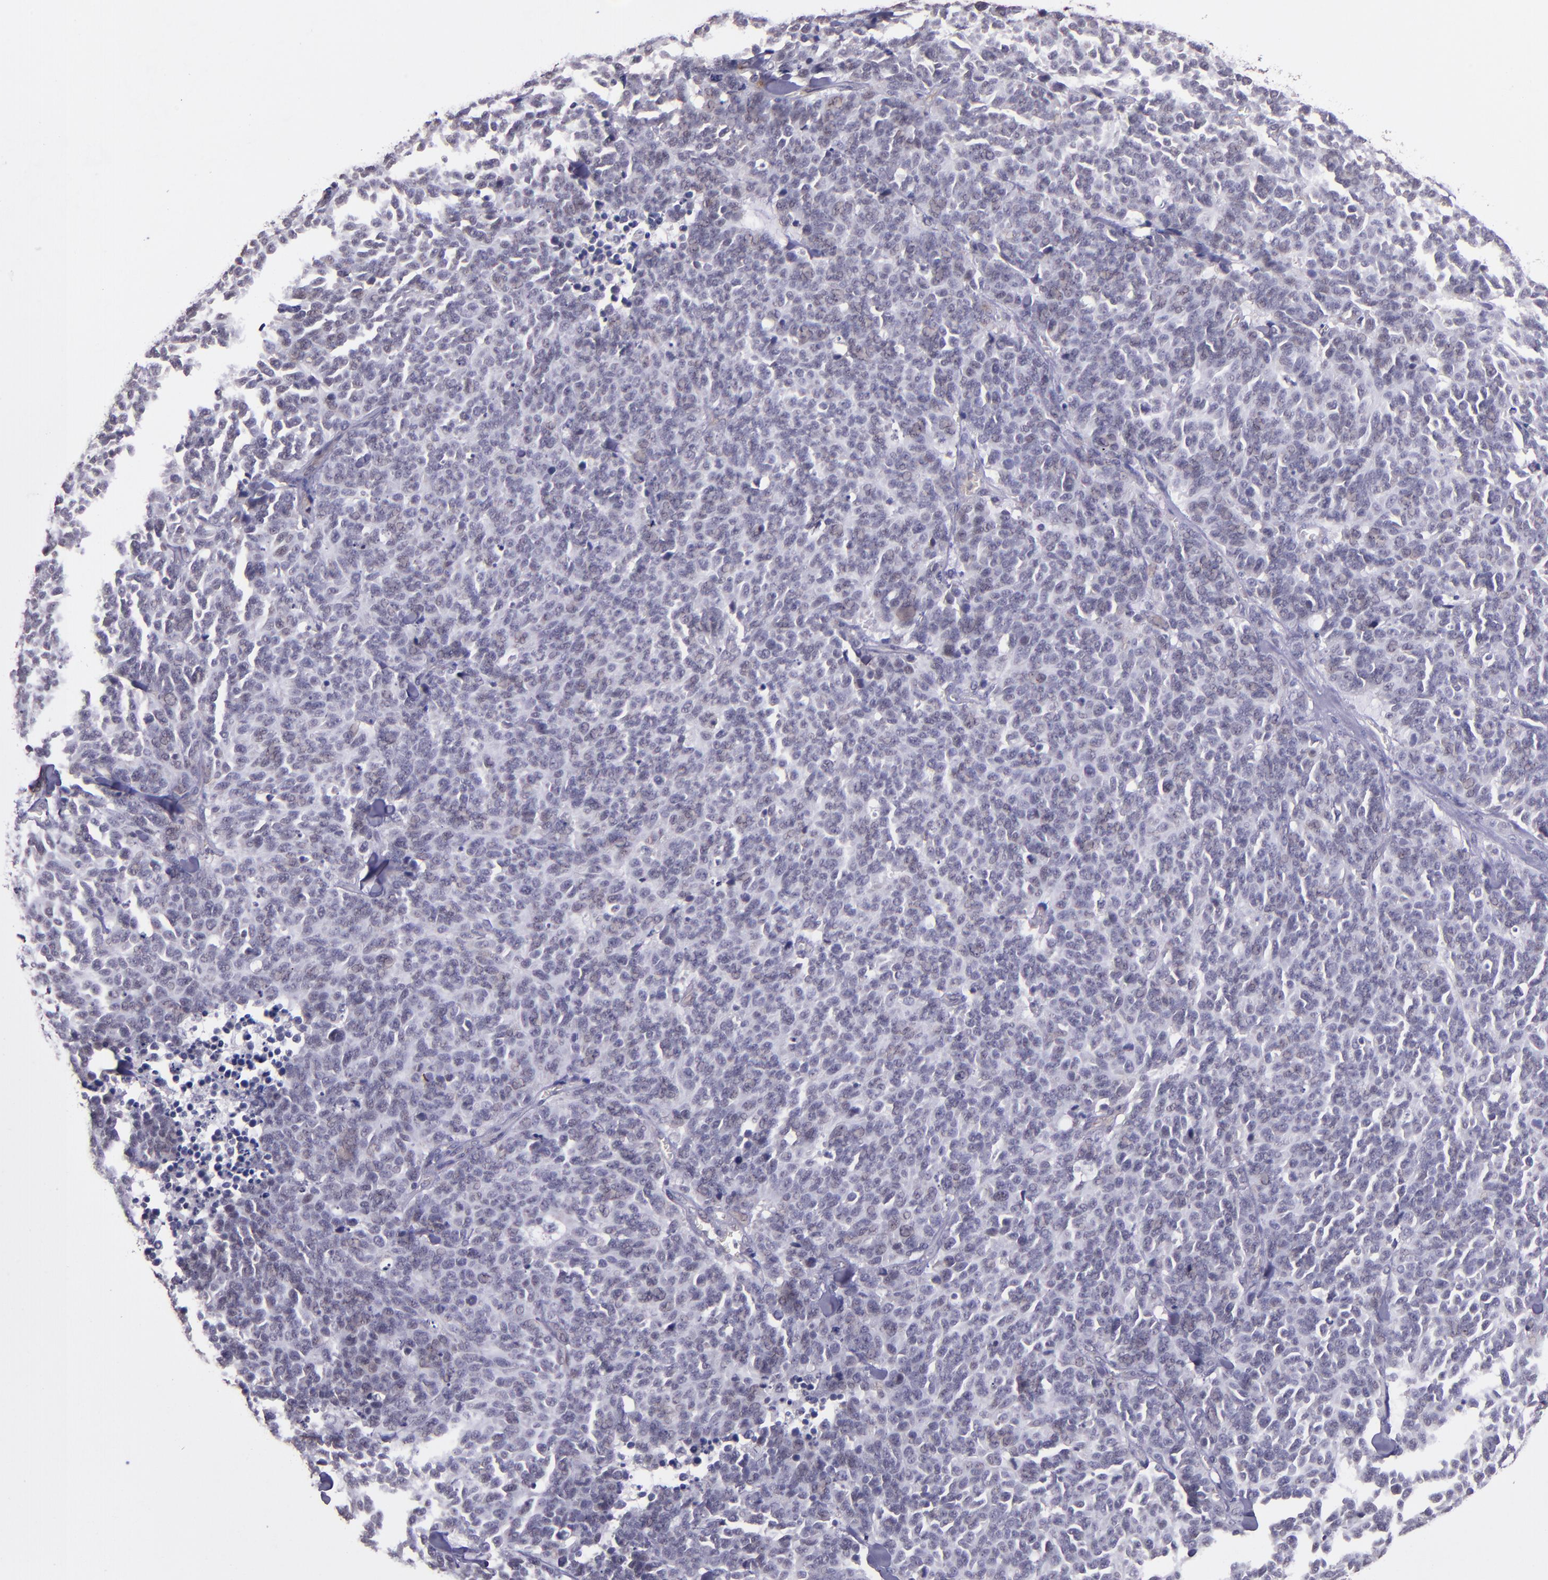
{"staining": {"intensity": "weak", "quantity": "<25%", "location": "cytoplasmic/membranous"}, "tissue": "lung cancer", "cell_type": "Tumor cells", "image_type": "cancer", "snomed": [{"axis": "morphology", "description": "Neoplasm, malignant, NOS"}, {"axis": "topography", "description": "Lung"}], "caption": "The immunohistochemistry micrograph has no significant positivity in tumor cells of lung neoplasm (malignant) tissue.", "gene": "TAF7L", "patient": {"sex": "female", "age": 58}}